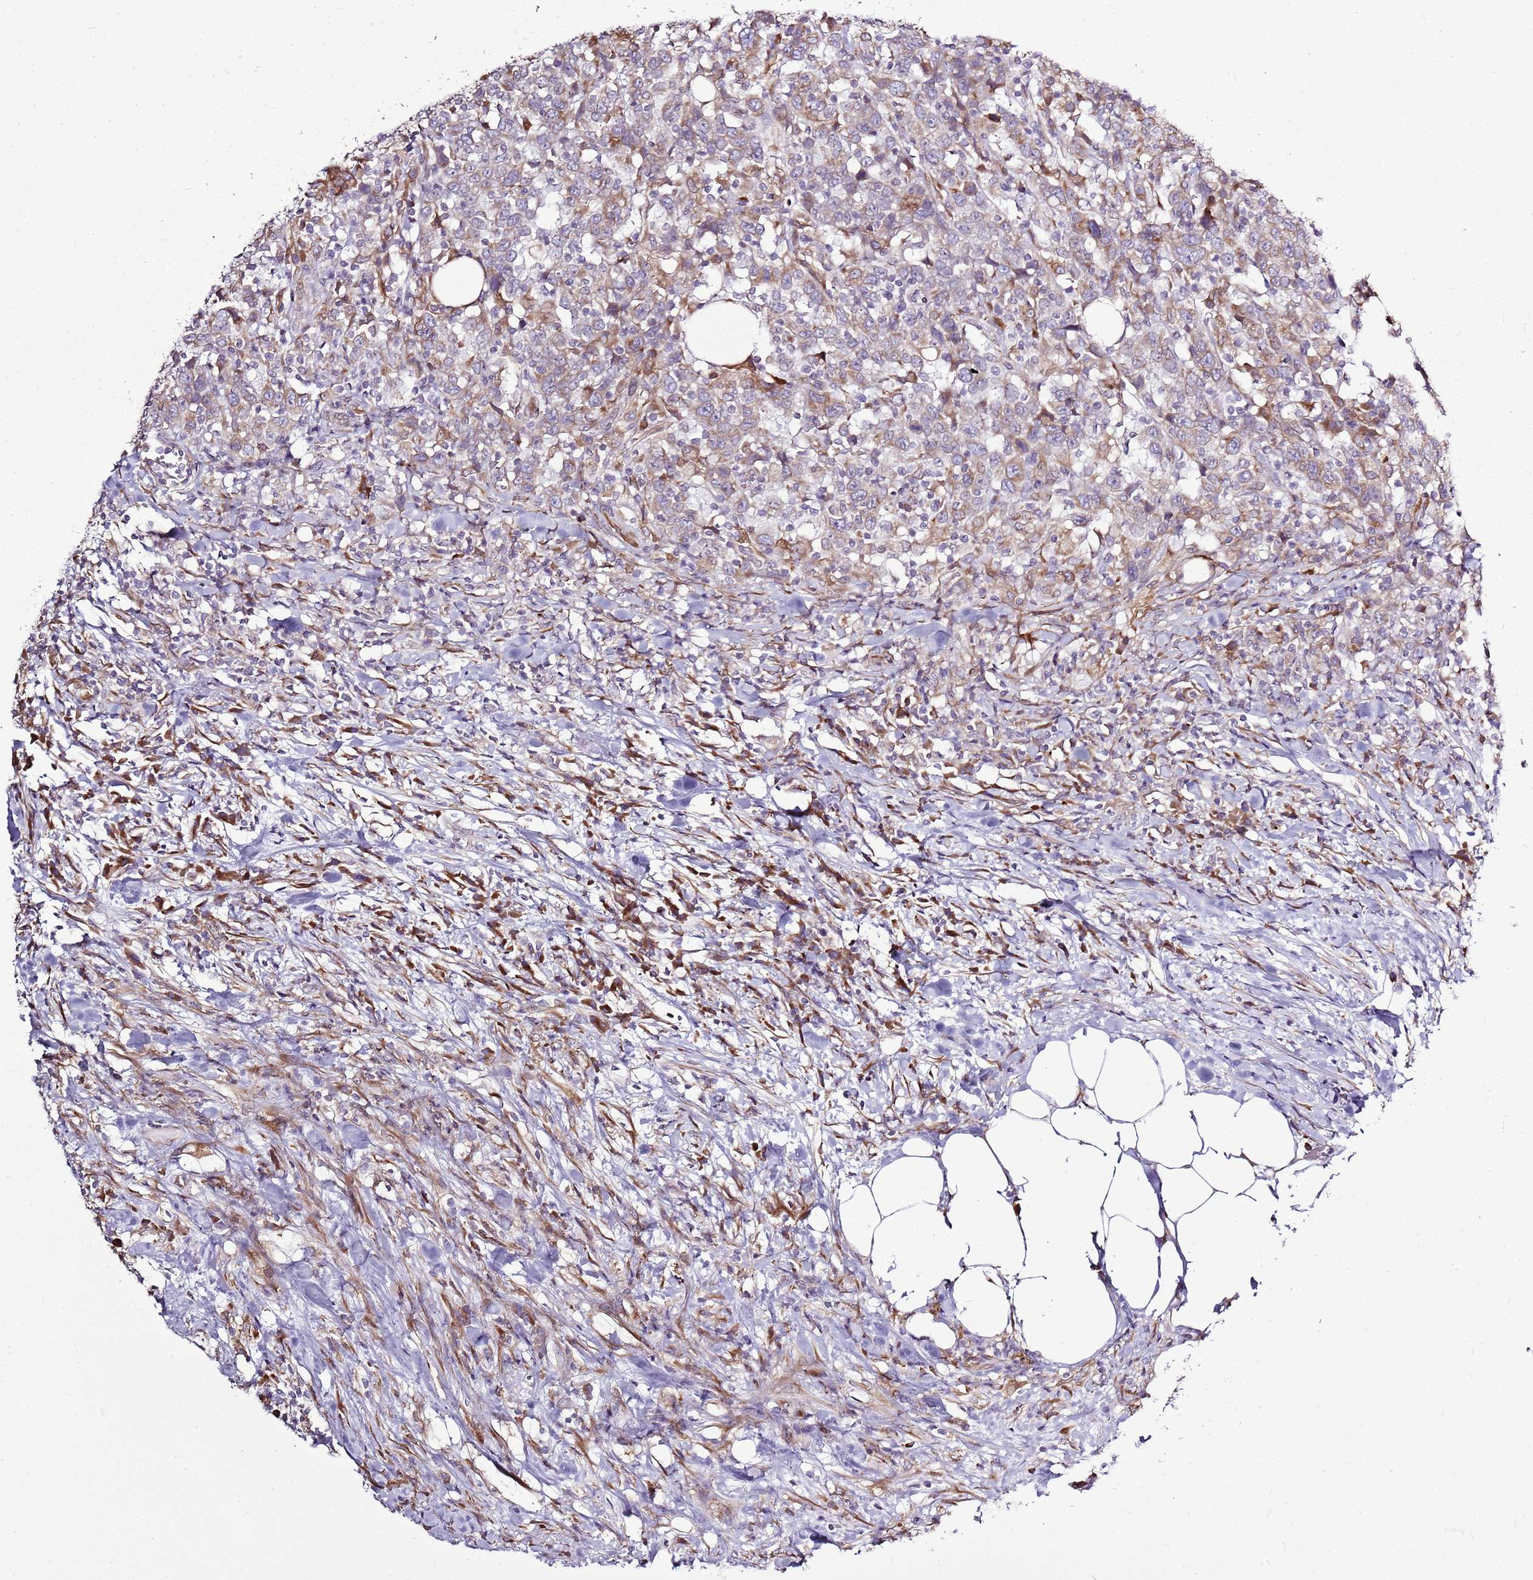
{"staining": {"intensity": "moderate", "quantity": "<25%", "location": "cytoplasmic/membranous"}, "tissue": "urothelial cancer", "cell_type": "Tumor cells", "image_type": "cancer", "snomed": [{"axis": "morphology", "description": "Urothelial carcinoma, High grade"}, {"axis": "topography", "description": "Urinary bladder"}], "caption": "Protein staining by immunohistochemistry (IHC) shows moderate cytoplasmic/membranous expression in approximately <25% of tumor cells in urothelial carcinoma (high-grade). Immunohistochemistry (ihc) stains the protein in brown and the nuclei are stained blue.", "gene": "TMED10", "patient": {"sex": "male", "age": 61}}